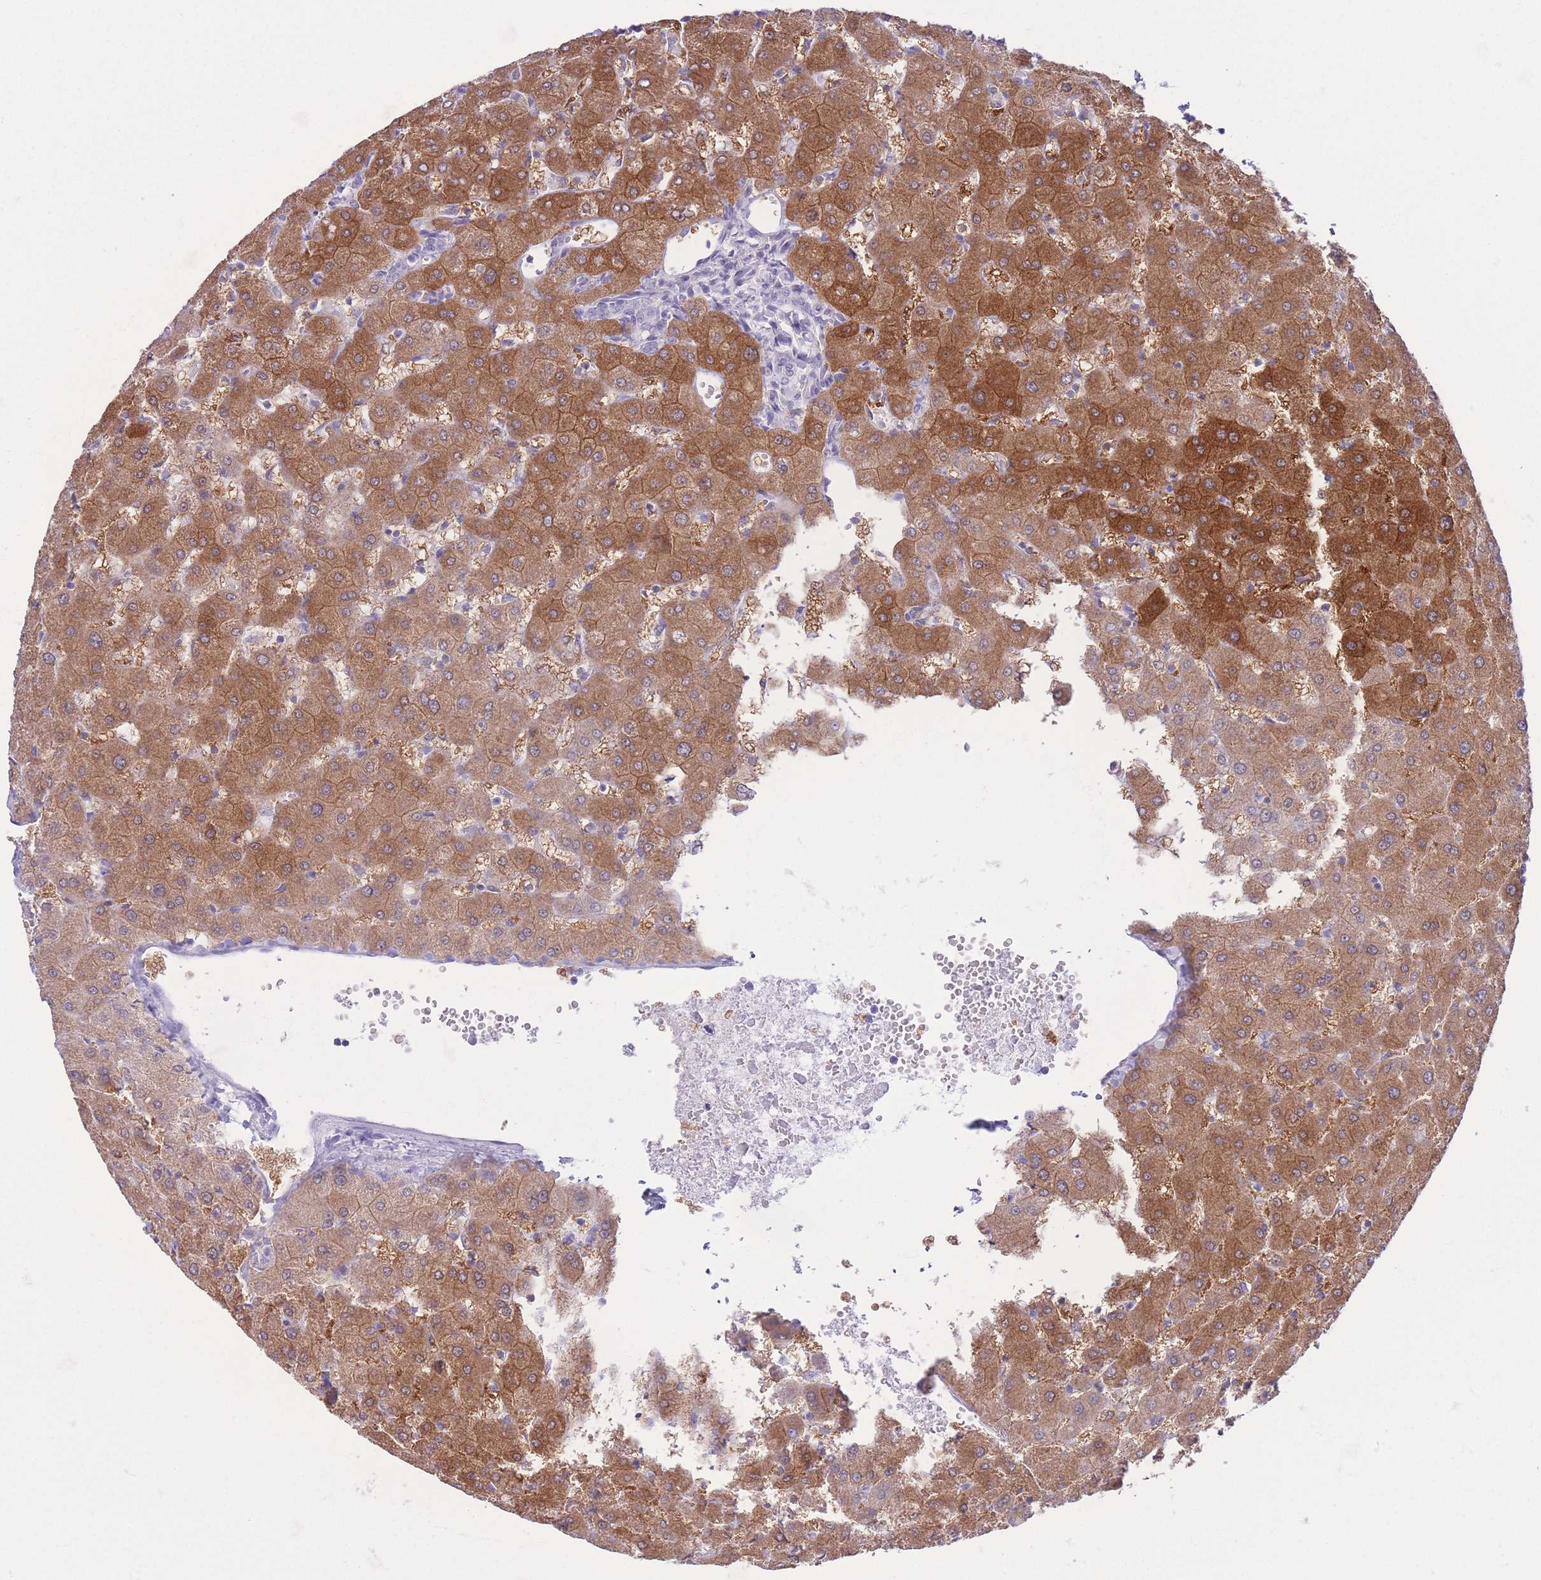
{"staining": {"intensity": "negative", "quantity": "none", "location": "none"}, "tissue": "liver", "cell_type": "Cholangiocytes", "image_type": "normal", "snomed": [{"axis": "morphology", "description": "Normal tissue, NOS"}, {"axis": "topography", "description": "Liver"}], "caption": "Liver stained for a protein using IHC reveals no staining cholangiocytes.", "gene": "PKLR", "patient": {"sex": "female", "age": 63}}